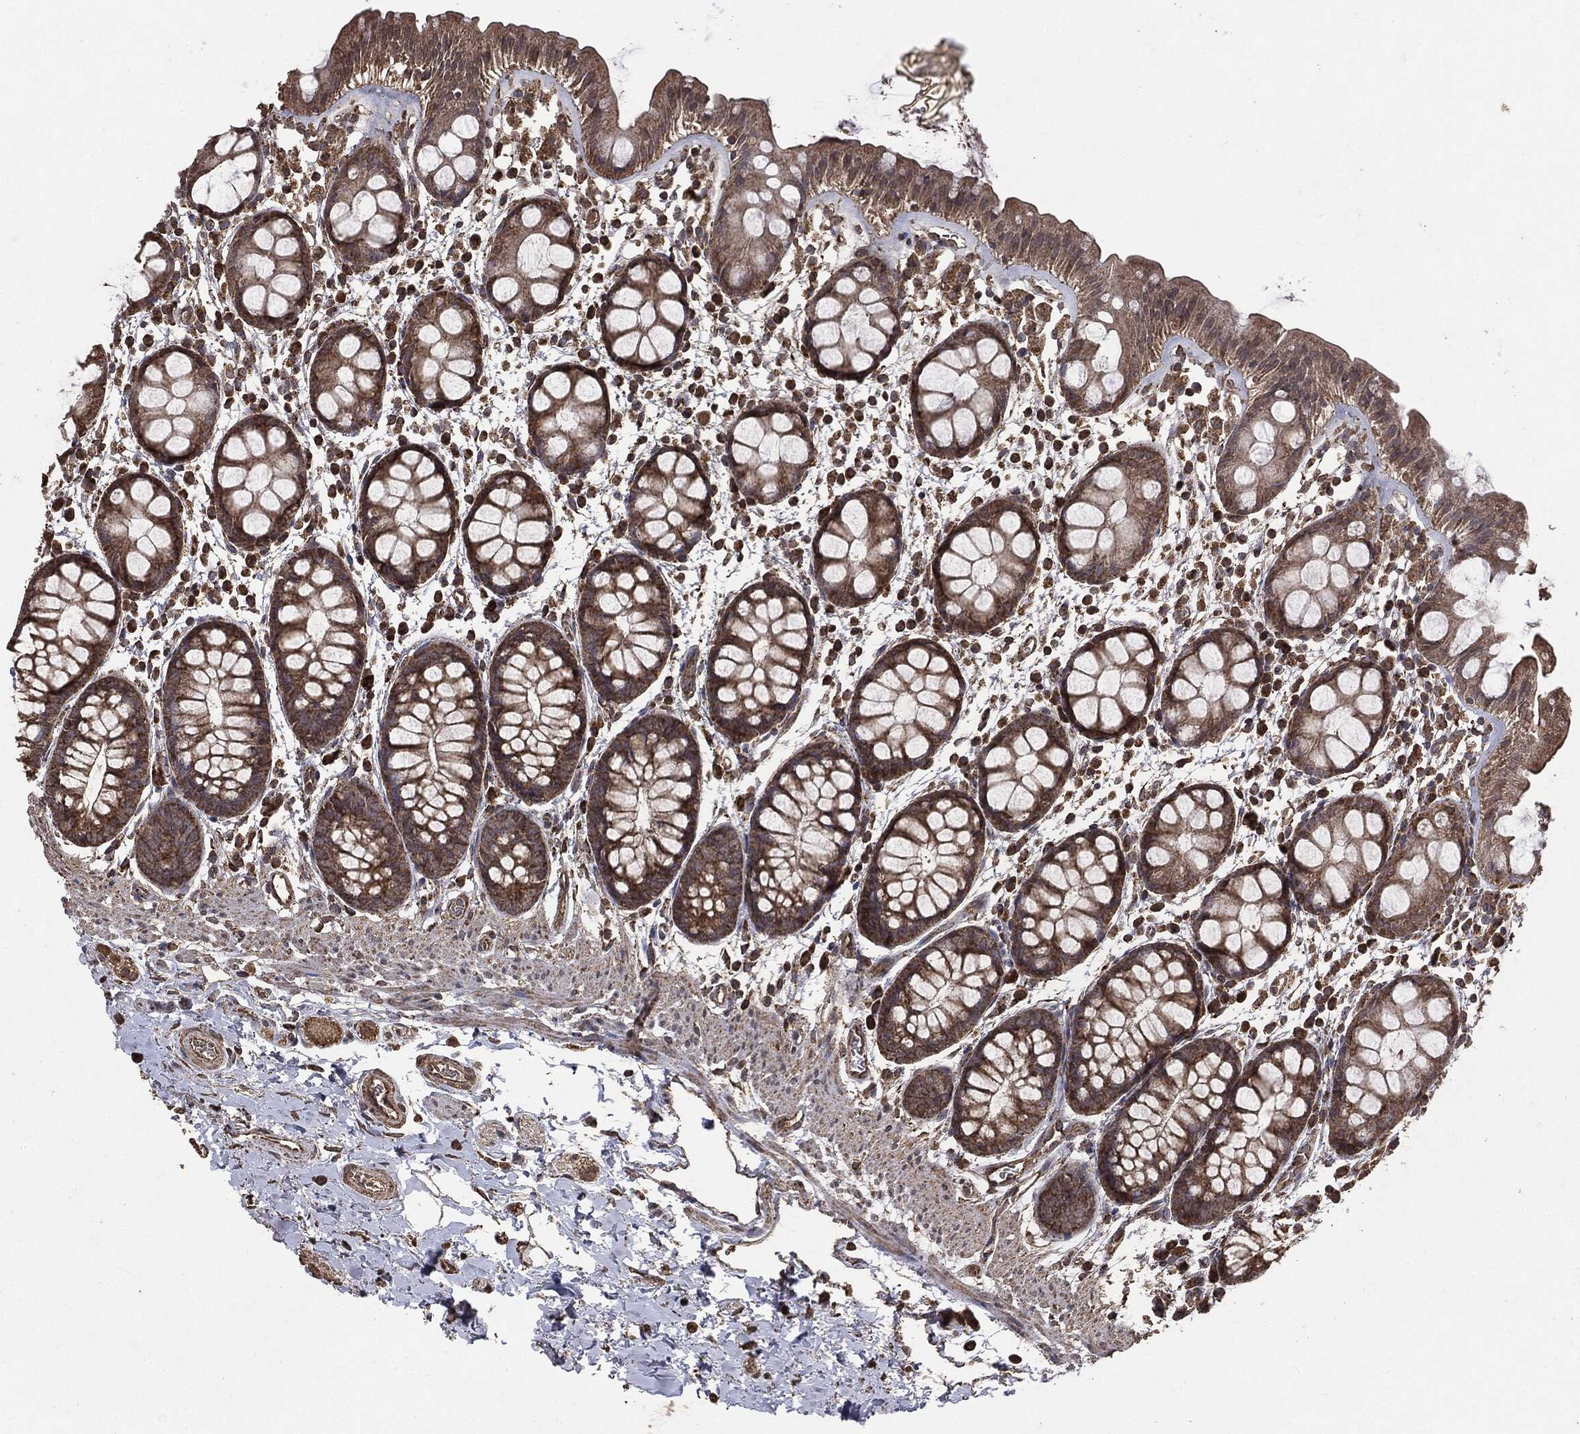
{"staining": {"intensity": "moderate", "quantity": ">75%", "location": "cytoplasmic/membranous"}, "tissue": "rectum", "cell_type": "Glandular cells", "image_type": "normal", "snomed": [{"axis": "morphology", "description": "Normal tissue, NOS"}, {"axis": "topography", "description": "Rectum"}], "caption": "DAB (3,3'-diaminobenzidine) immunohistochemical staining of benign rectum exhibits moderate cytoplasmic/membranous protein staining in about >75% of glandular cells.", "gene": "MTOR", "patient": {"sex": "male", "age": 57}}